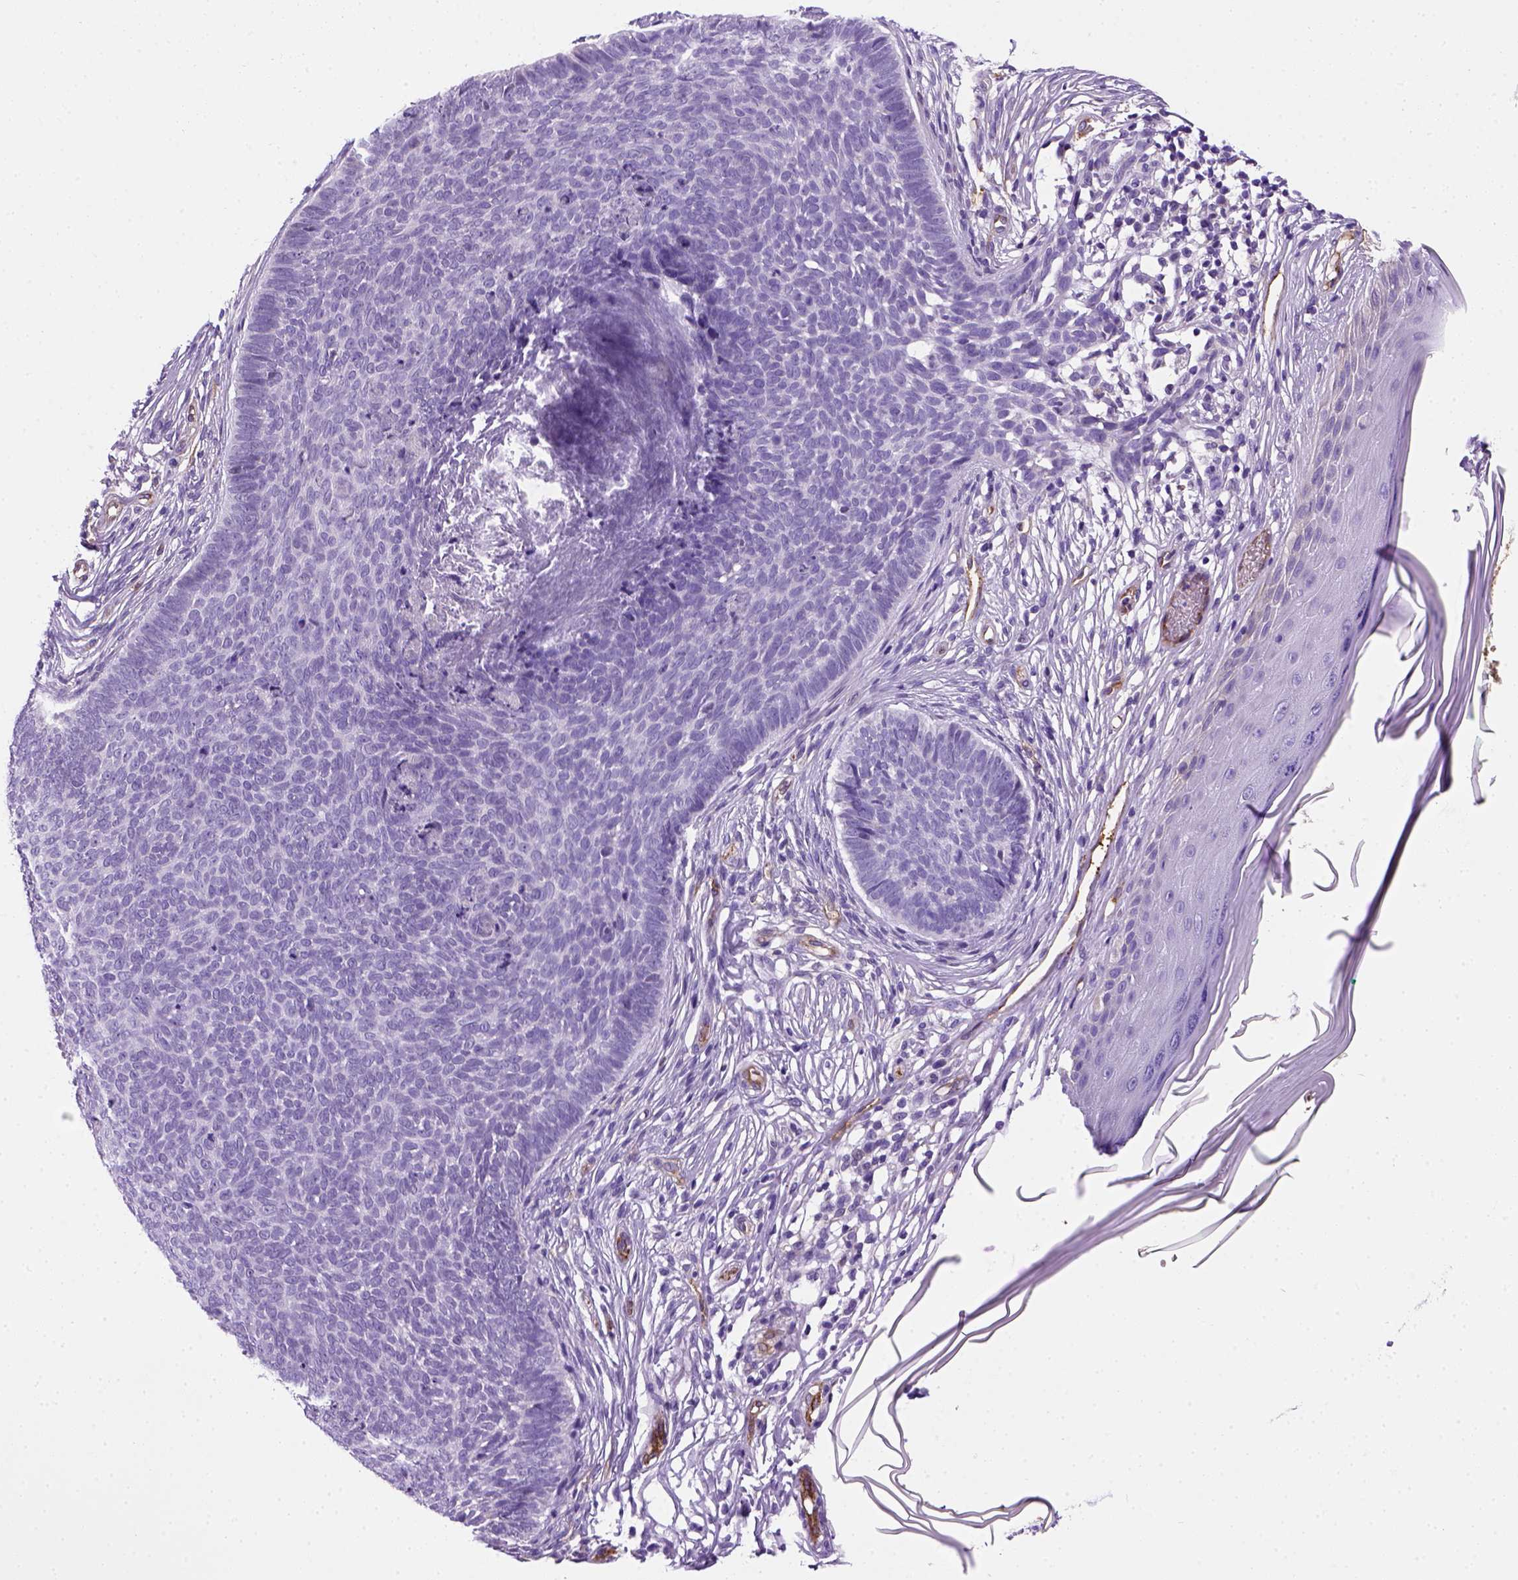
{"staining": {"intensity": "negative", "quantity": "none", "location": "none"}, "tissue": "skin cancer", "cell_type": "Tumor cells", "image_type": "cancer", "snomed": [{"axis": "morphology", "description": "Basal cell carcinoma"}, {"axis": "topography", "description": "Skin"}], "caption": "The histopathology image reveals no significant staining in tumor cells of skin cancer.", "gene": "VWF", "patient": {"sex": "male", "age": 85}}